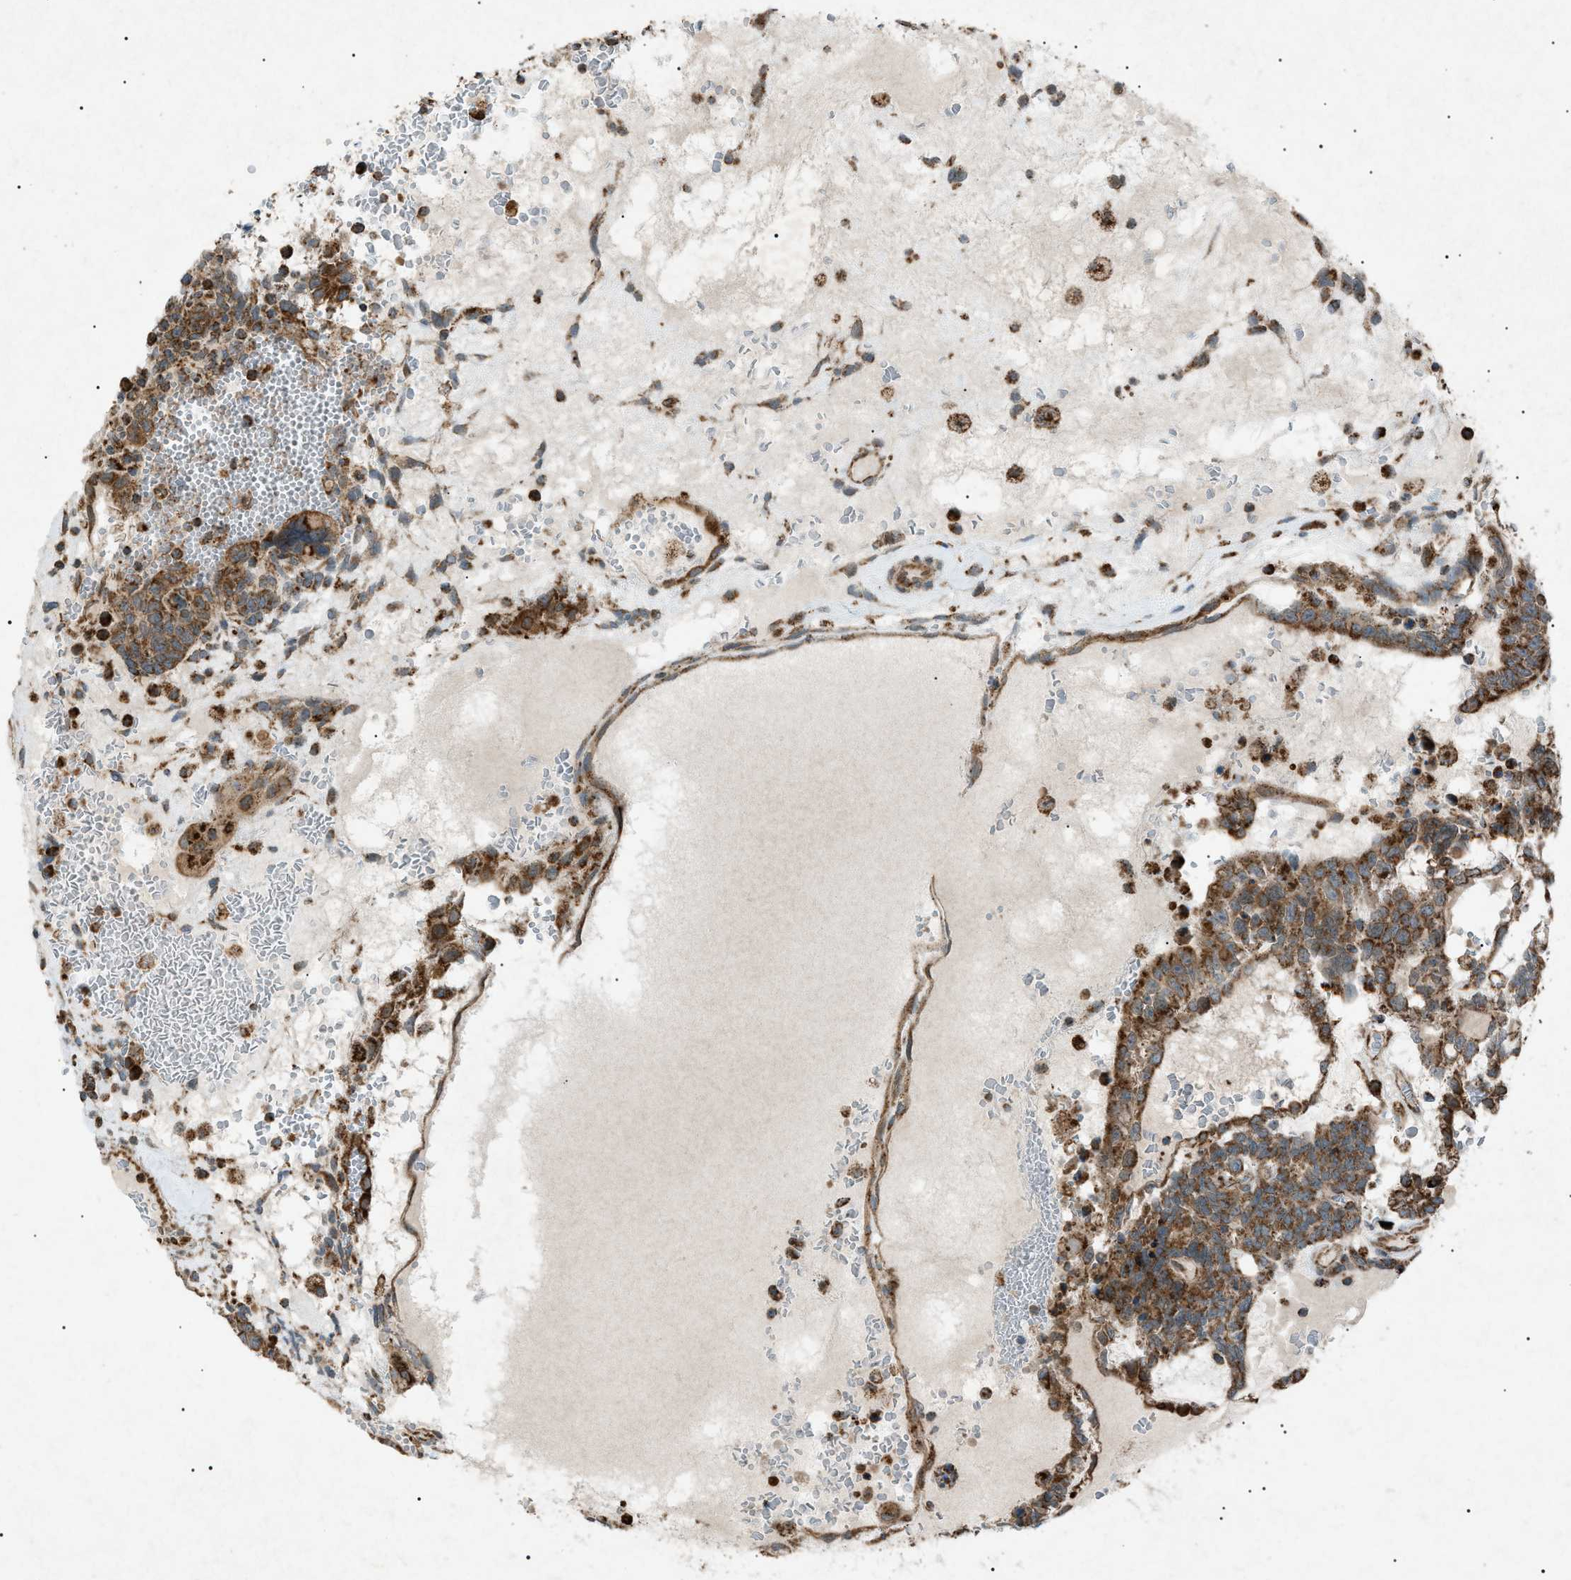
{"staining": {"intensity": "moderate", "quantity": ">75%", "location": "cytoplasmic/membranous"}, "tissue": "testis cancer", "cell_type": "Tumor cells", "image_type": "cancer", "snomed": [{"axis": "morphology", "description": "Seminoma, NOS"}, {"axis": "morphology", "description": "Carcinoma, Embryonal, NOS"}, {"axis": "topography", "description": "Testis"}], "caption": "Immunohistochemical staining of testis cancer (seminoma) displays medium levels of moderate cytoplasmic/membranous expression in about >75% of tumor cells.", "gene": "C1GALT1C1", "patient": {"sex": "male", "age": 52}}